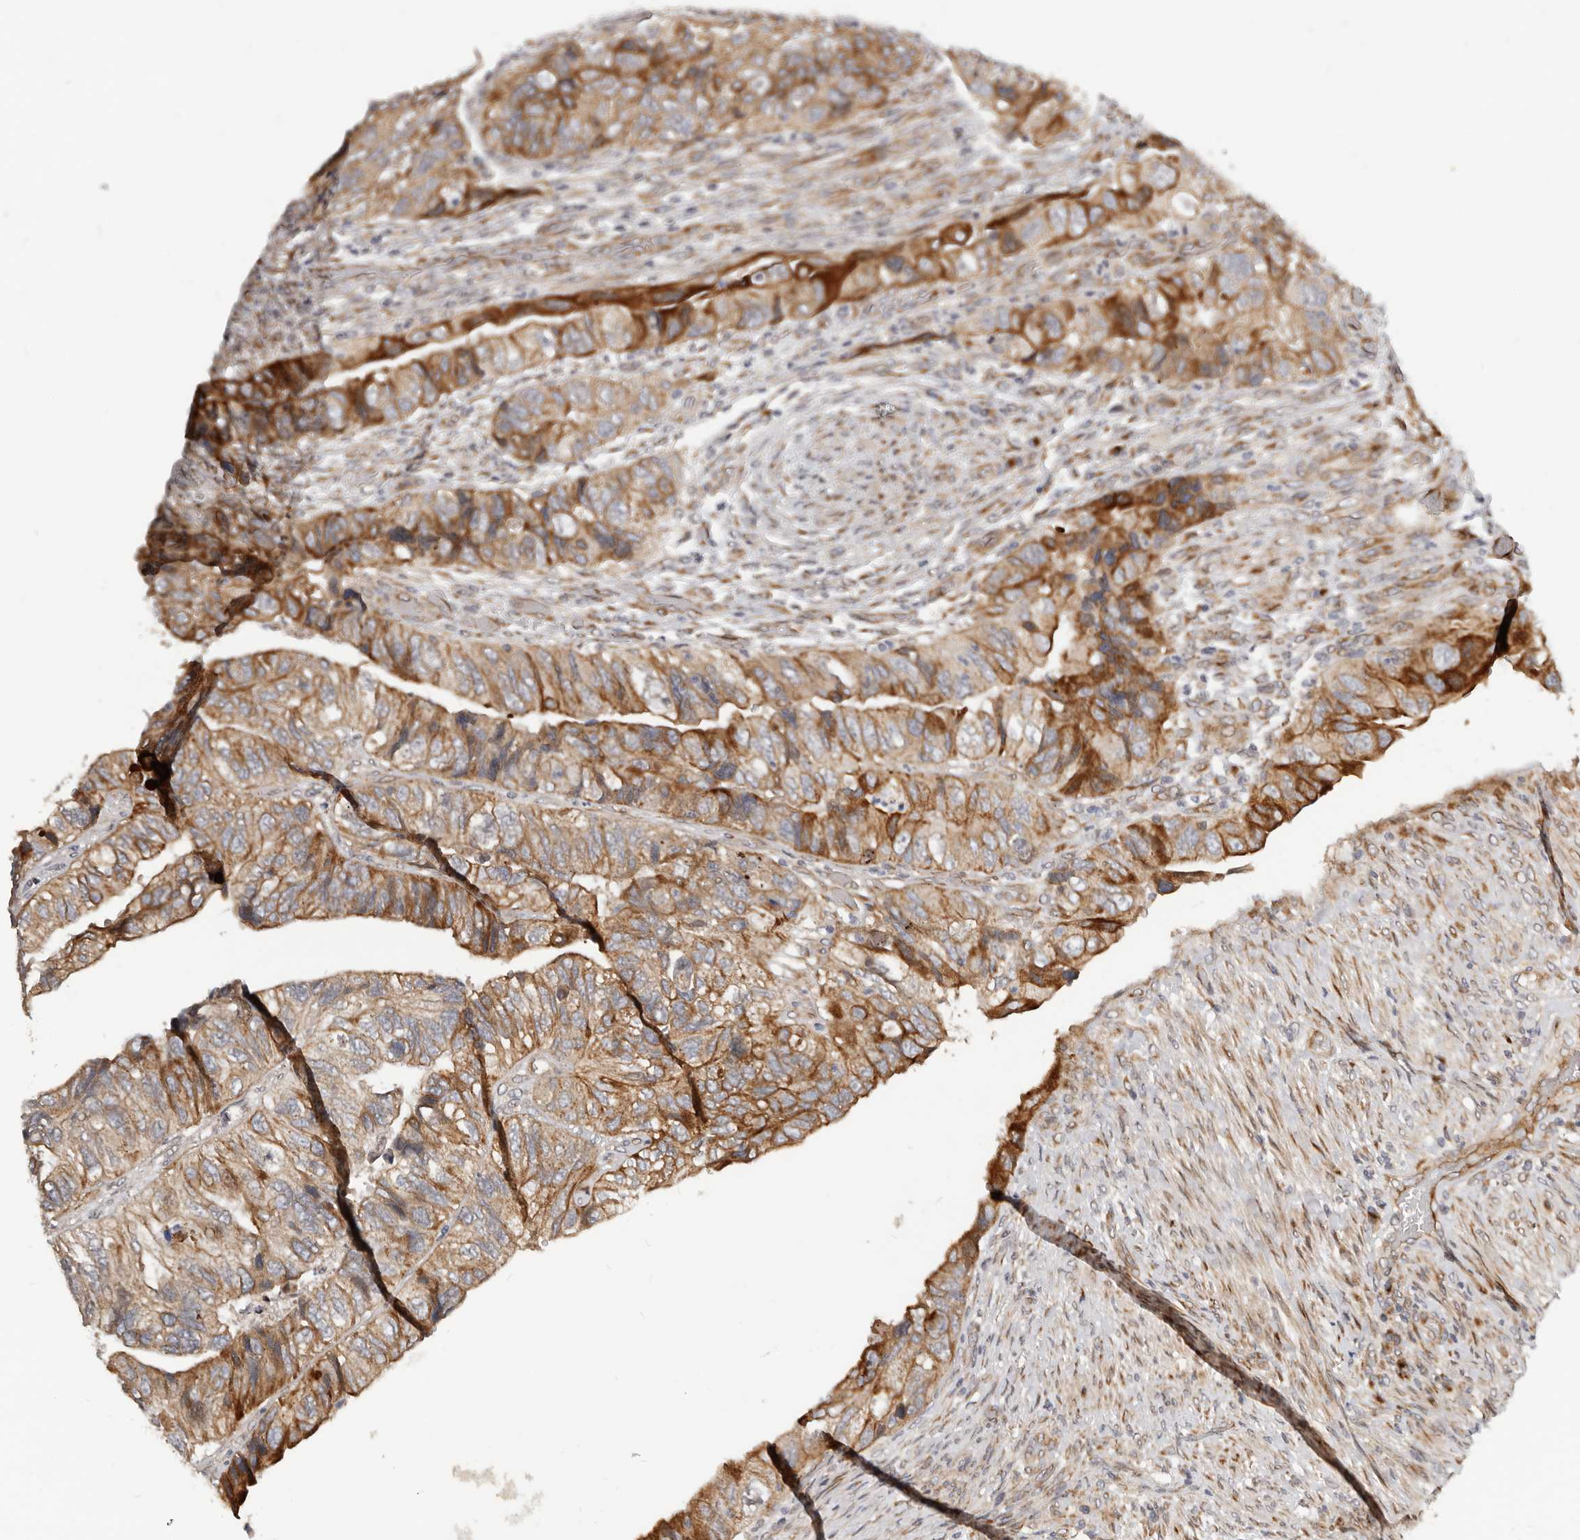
{"staining": {"intensity": "moderate", "quantity": "25%-75%", "location": "cytoplasmic/membranous"}, "tissue": "colorectal cancer", "cell_type": "Tumor cells", "image_type": "cancer", "snomed": [{"axis": "morphology", "description": "Adenocarcinoma, NOS"}, {"axis": "topography", "description": "Rectum"}], "caption": "A brown stain labels moderate cytoplasmic/membranous staining of a protein in adenocarcinoma (colorectal) tumor cells.", "gene": "NPY4R", "patient": {"sex": "male", "age": 63}}